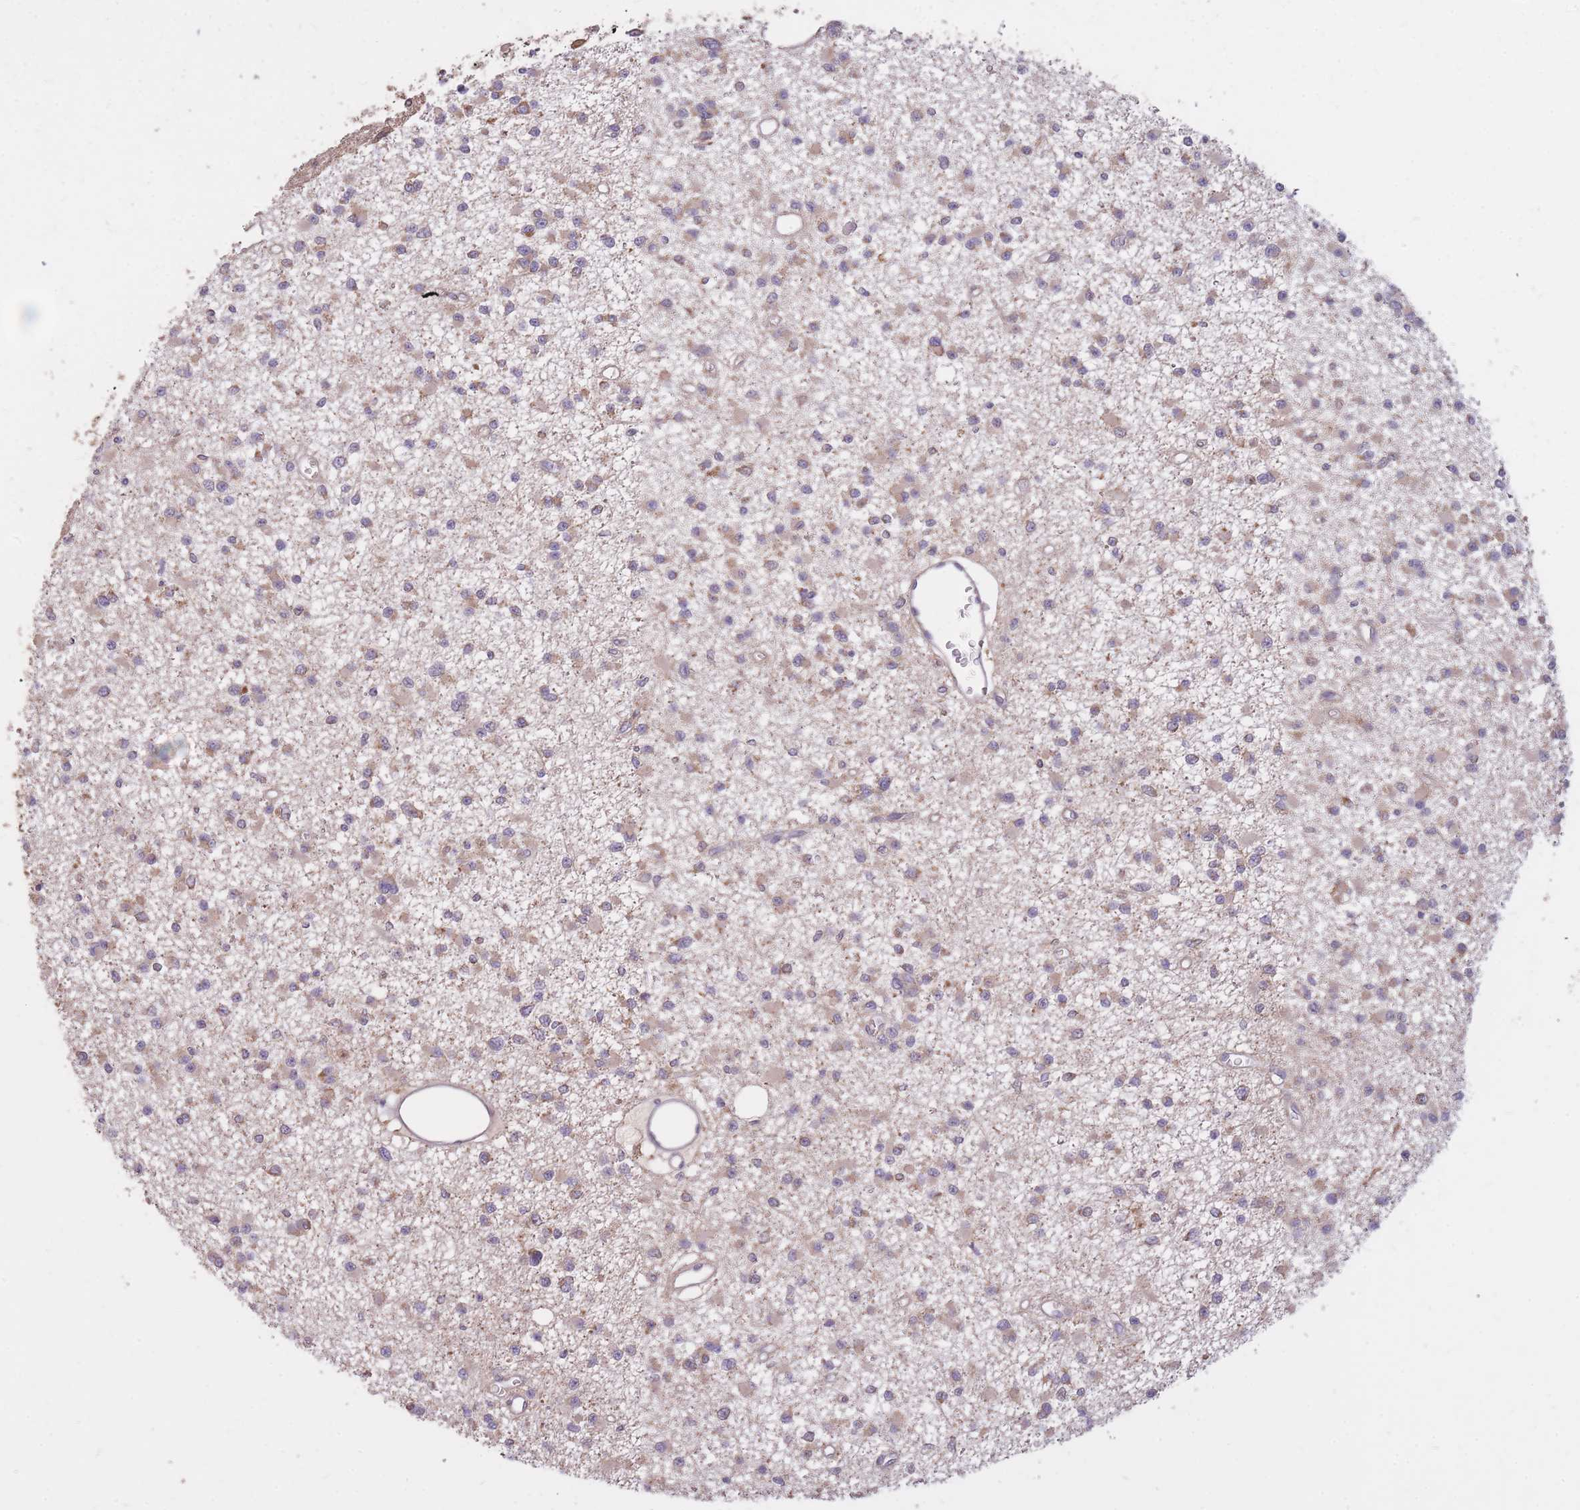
{"staining": {"intensity": "weak", "quantity": "25%-75%", "location": "cytoplasmic/membranous"}, "tissue": "glioma", "cell_type": "Tumor cells", "image_type": "cancer", "snomed": [{"axis": "morphology", "description": "Glioma, malignant, Low grade"}, {"axis": "topography", "description": "Brain"}], "caption": "About 25%-75% of tumor cells in malignant glioma (low-grade) demonstrate weak cytoplasmic/membranous protein staining as visualized by brown immunohistochemical staining.", "gene": "IGF2BP2", "patient": {"sex": "female", "age": 22}}